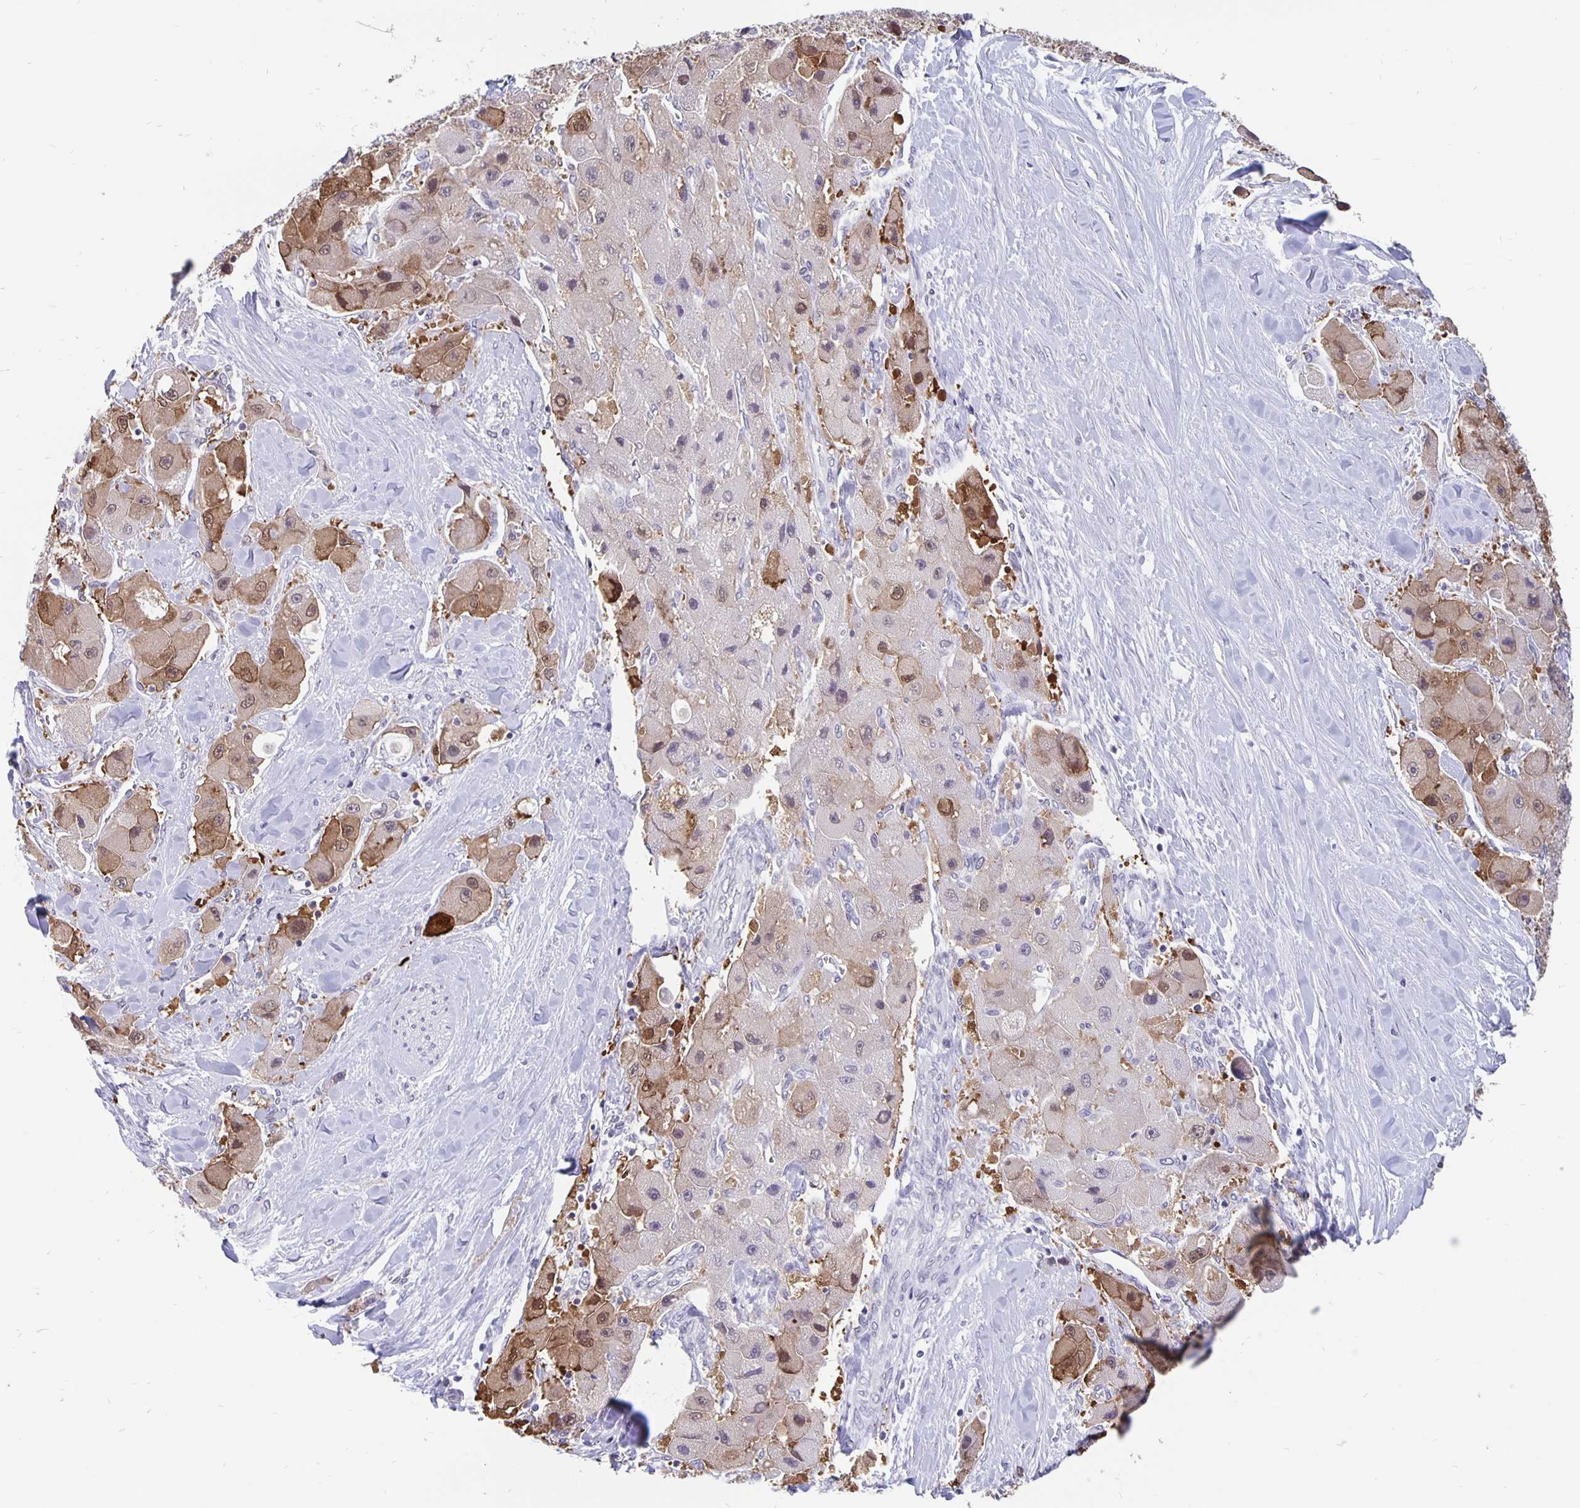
{"staining": {"intensity": "moderate", "quantity": "<25%", "location": "cytoplasmic/membranous,nuclear"}, "tissue": "liver cancer", "cell_type": "Tumor cells", "image_type": "cancer", "snomed": [{"axis": "morphology", "description": "Carcinoma, Hepatocellular, NOS"}, {"axis": "topography", "description": "Liver"}], "caption": "A photomicrograph of liver hepatocellular carcinoma stained for a protein demonstrates moderate cytoplasmic/membranous and nuclear brown staining in tumor cells.", "gene": "ZNF691", "patient": {"sex": "male", "age": 24}}